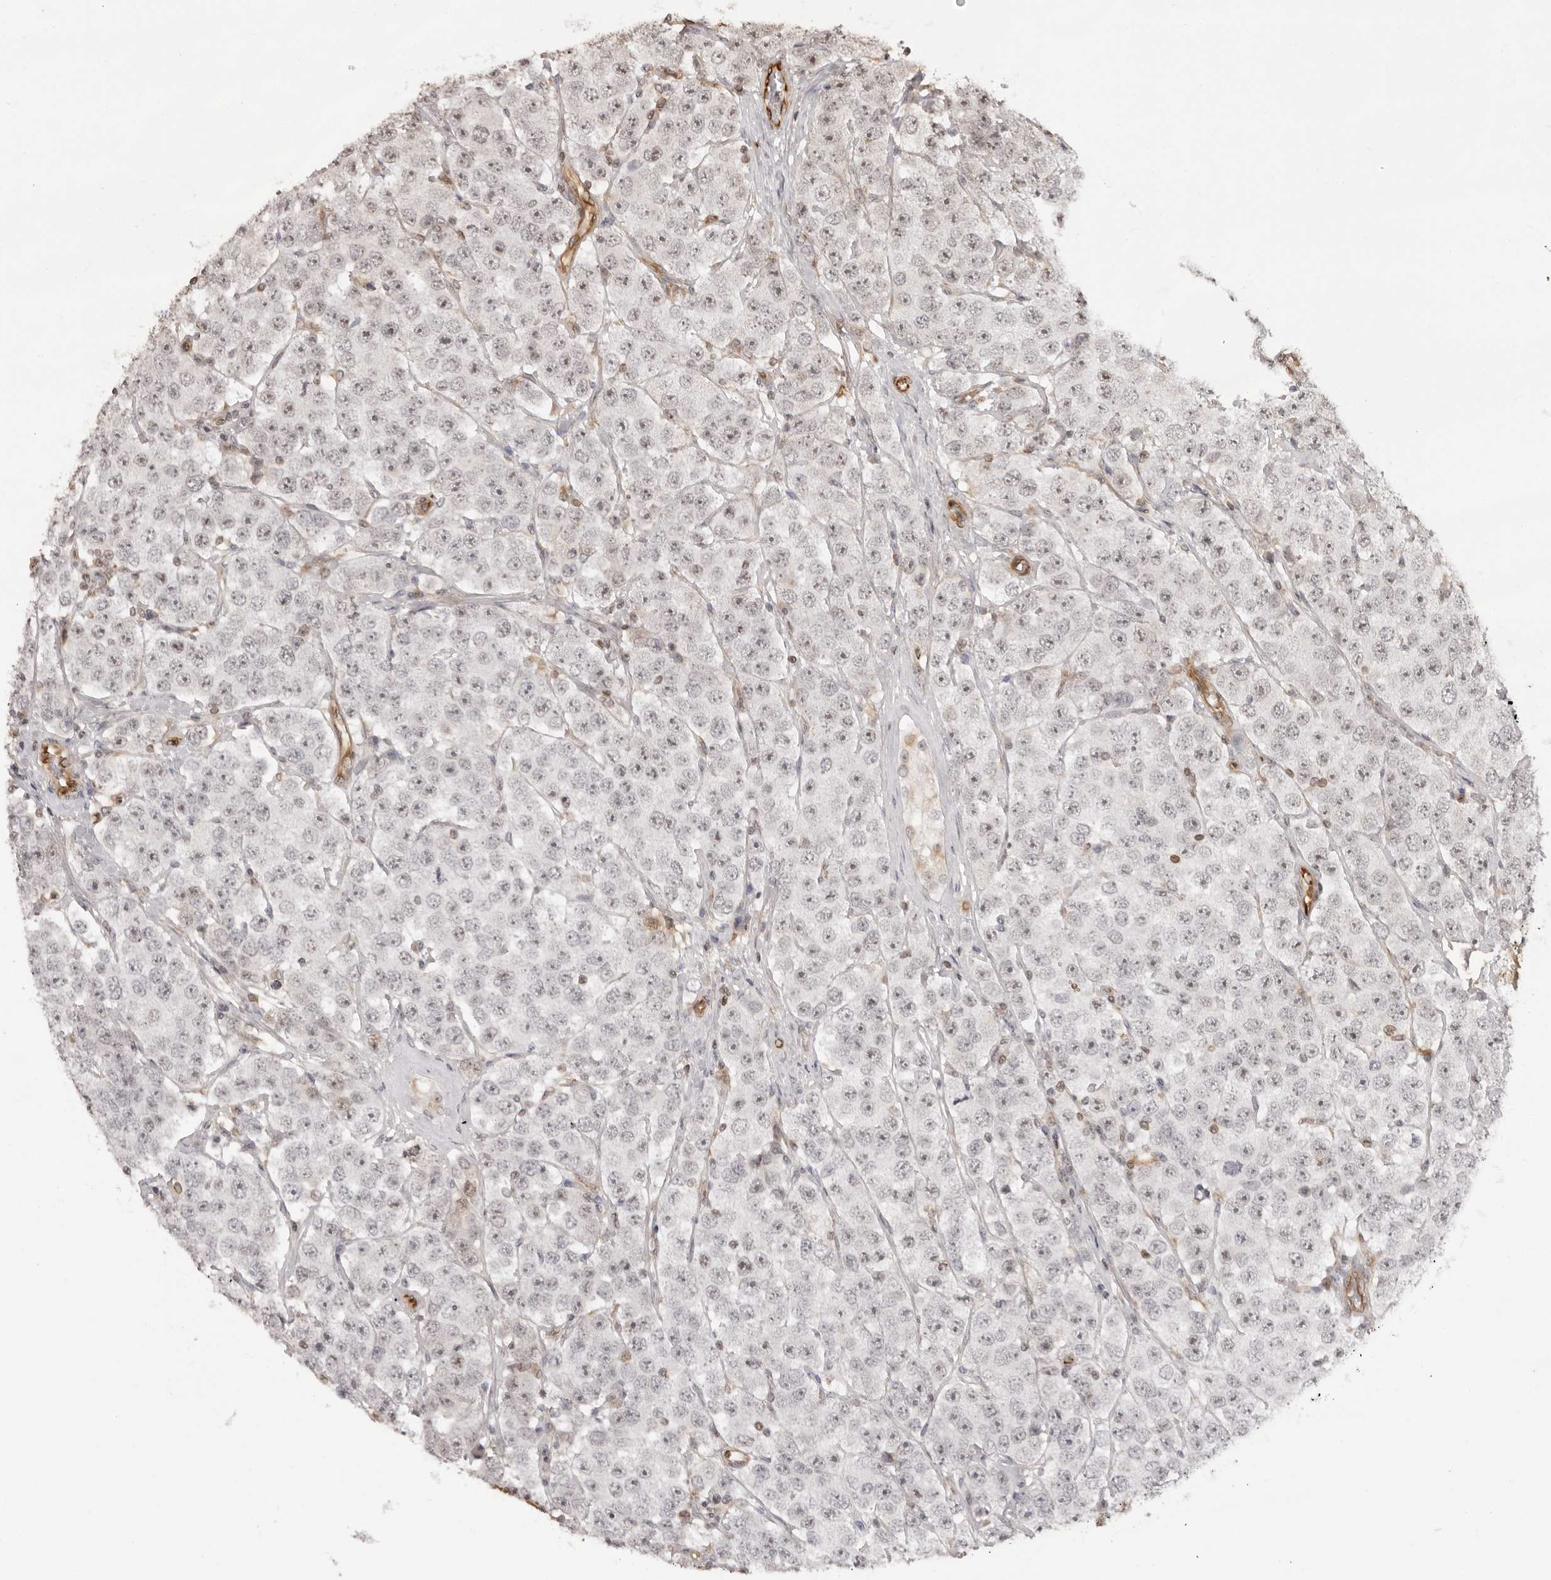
{"staining": {"intensity": "negative", "quantity": "none", "location": "none"}, "tissue": "testis cancer", "cell_type": "Tumor cells", "image_type": "cancer", "snomed": [{"axis": "morphology", "description": "Seminoma, NOS"}, {"axis": "topography", "description": "Testis"}], "caption": "Tumor cells are negative for brown protein staining in testis cancer (seminoma).", "gene": "DYNLT5", "patient": {"sex": "male", "age": 28}}